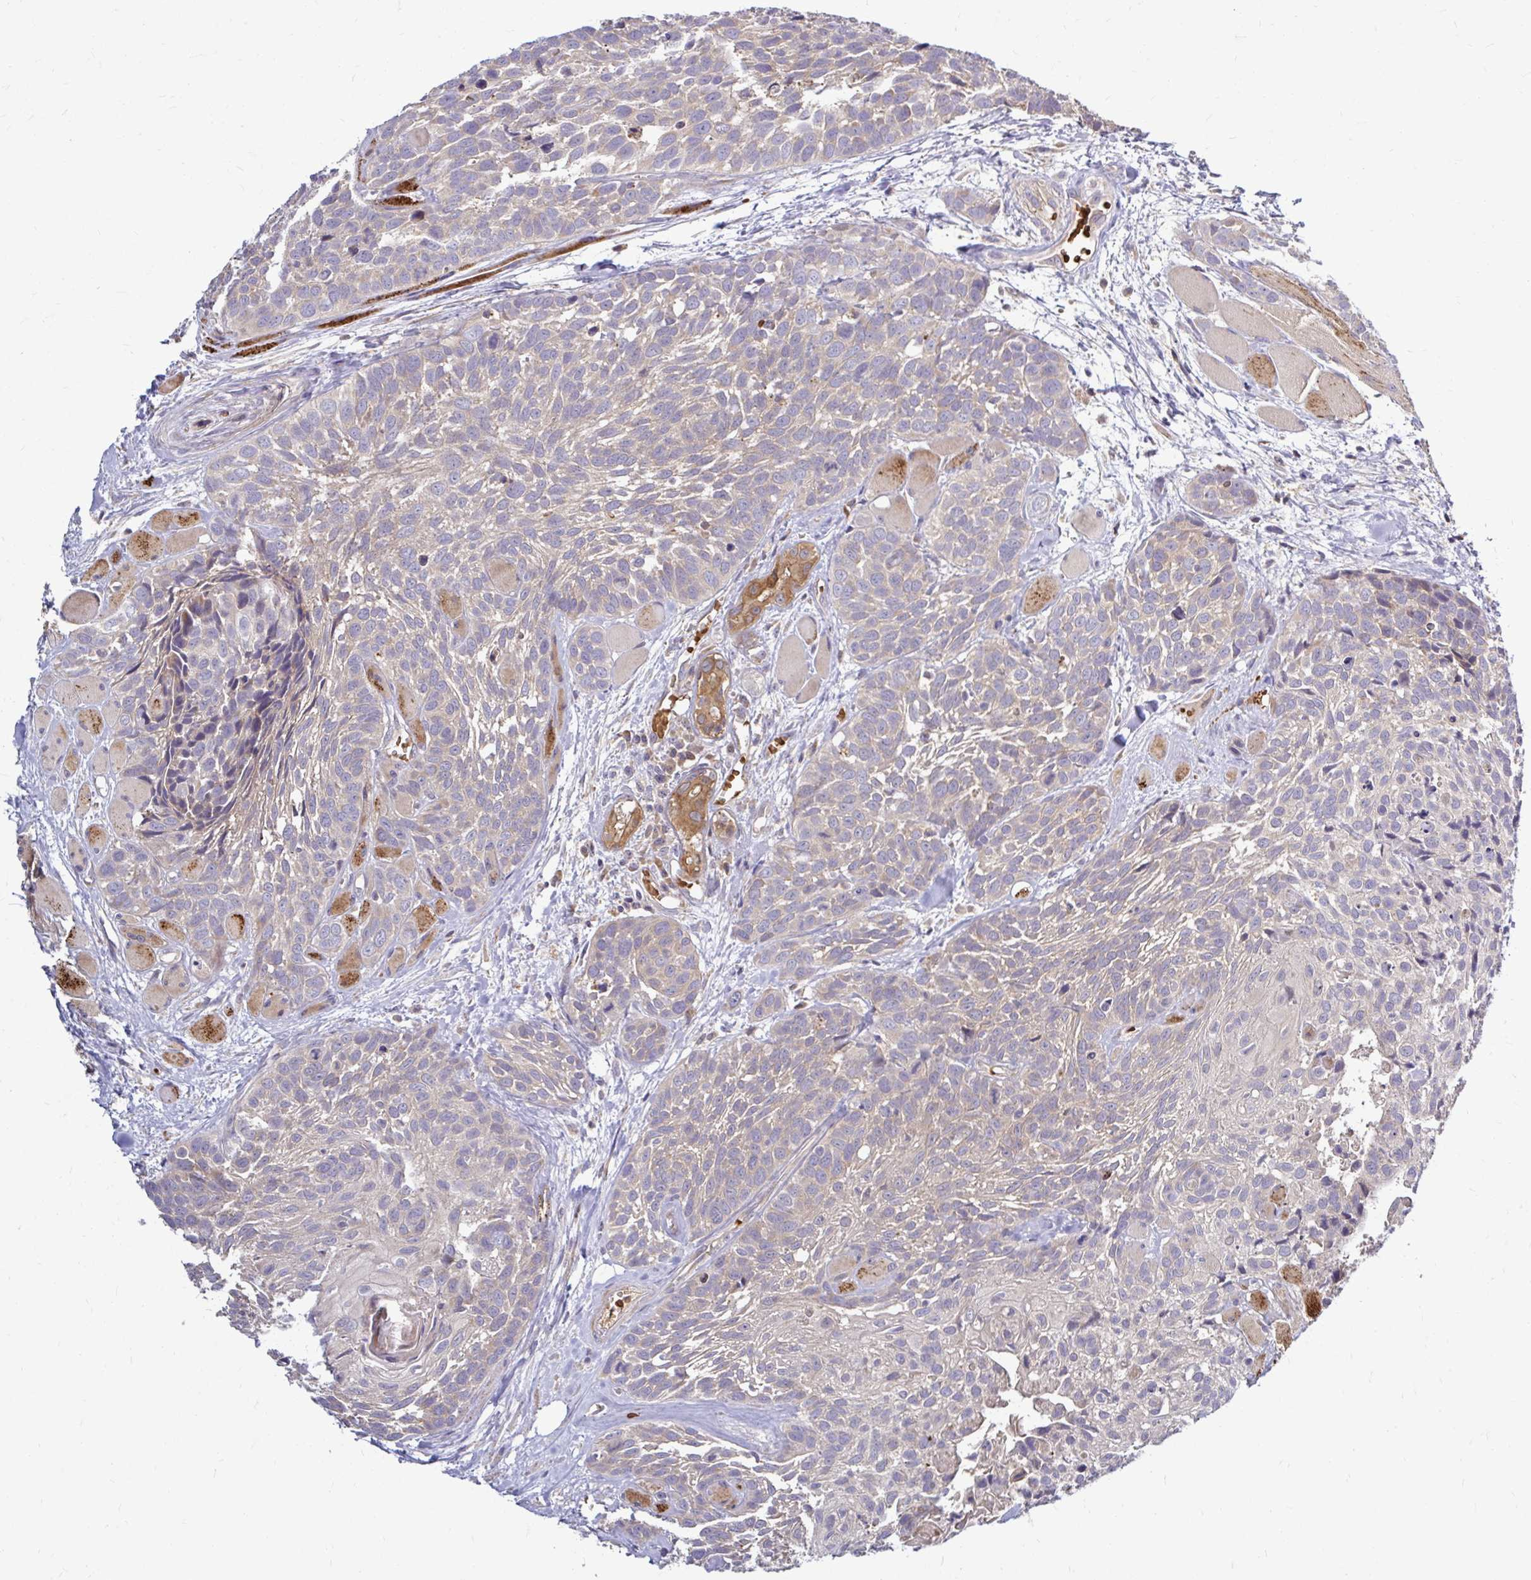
{"staining": {"intensity": "weak", "quantity": ">75%", "location": "cytoplasmic/membranous"}, "tissue": "head and neck cancer", "cell_type": "Tumor cells", "image_type": "cancer", "snomed": [{"axis": "morphology", "description": "Squamous cell carcinoma, NOS"}, {"axis": "topography", "description": "Head-Neck"}], "caption": "Immunohistochemistry image of head and neck squamous cell carcinoma stained for a protein (brown), which exhibits low levels of weak cytoplasmic/membranous staining in approximately >75% of tumor cells.", "gene": "ARHGEF37", "patient": {"sex": "female", "age": 50}}